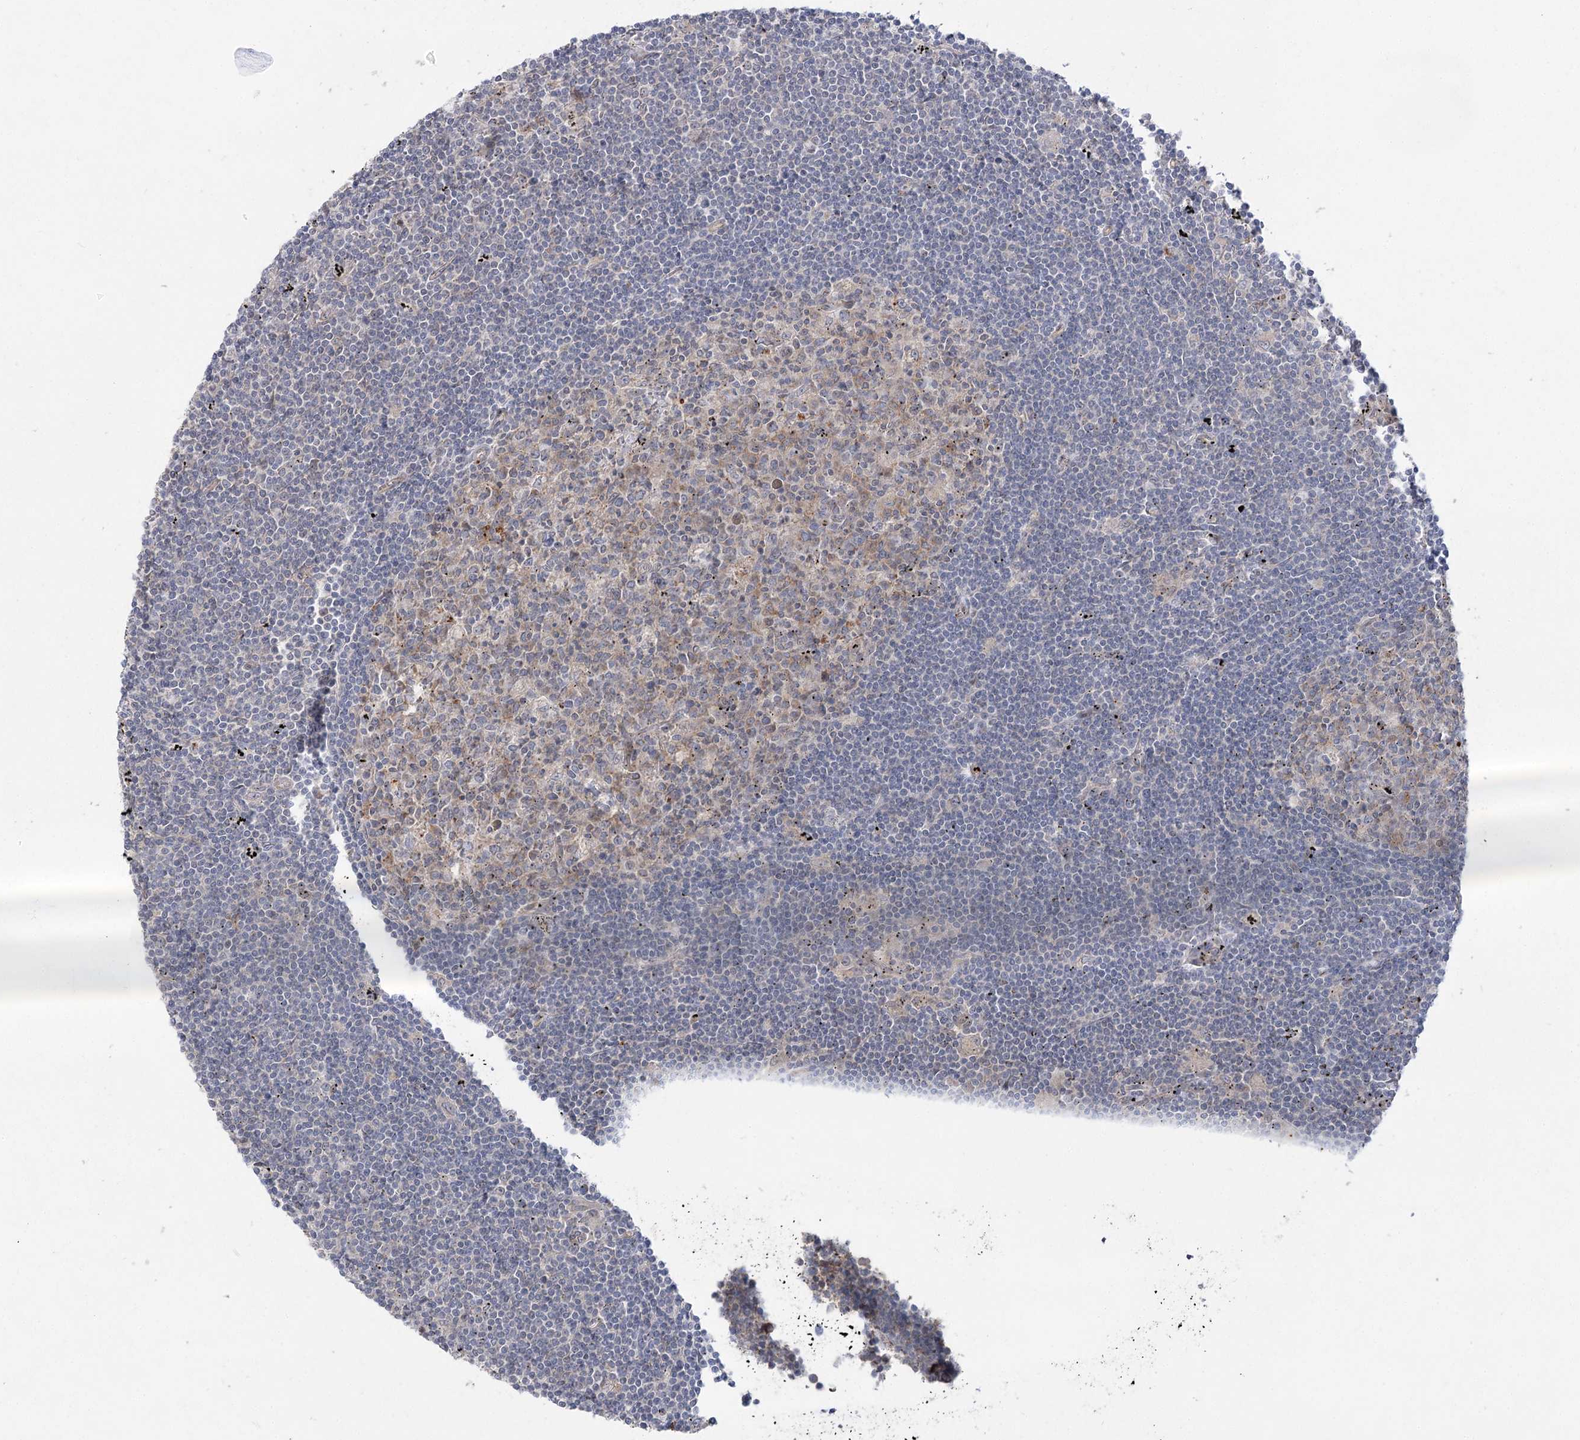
{"staining": {"intensity": "negative", "quantity": "none", "location": "none"}, "tissue": "lymphoma", "cell_type": "Tumor cells", "image_type": "cancer", "snomed": [{"axis": "morphology", "description": "Malignant lymphoma, non-Hodgkin's type, Low grade"}, {"axis": "topography", "description": "Spleen"}], "caption": "This is an immunohistochemistry image of human lymphoma. There is no staining in tumor cells.", "gene": "SH3BP5L", "patient": {"sex": "male", "age": 76}}